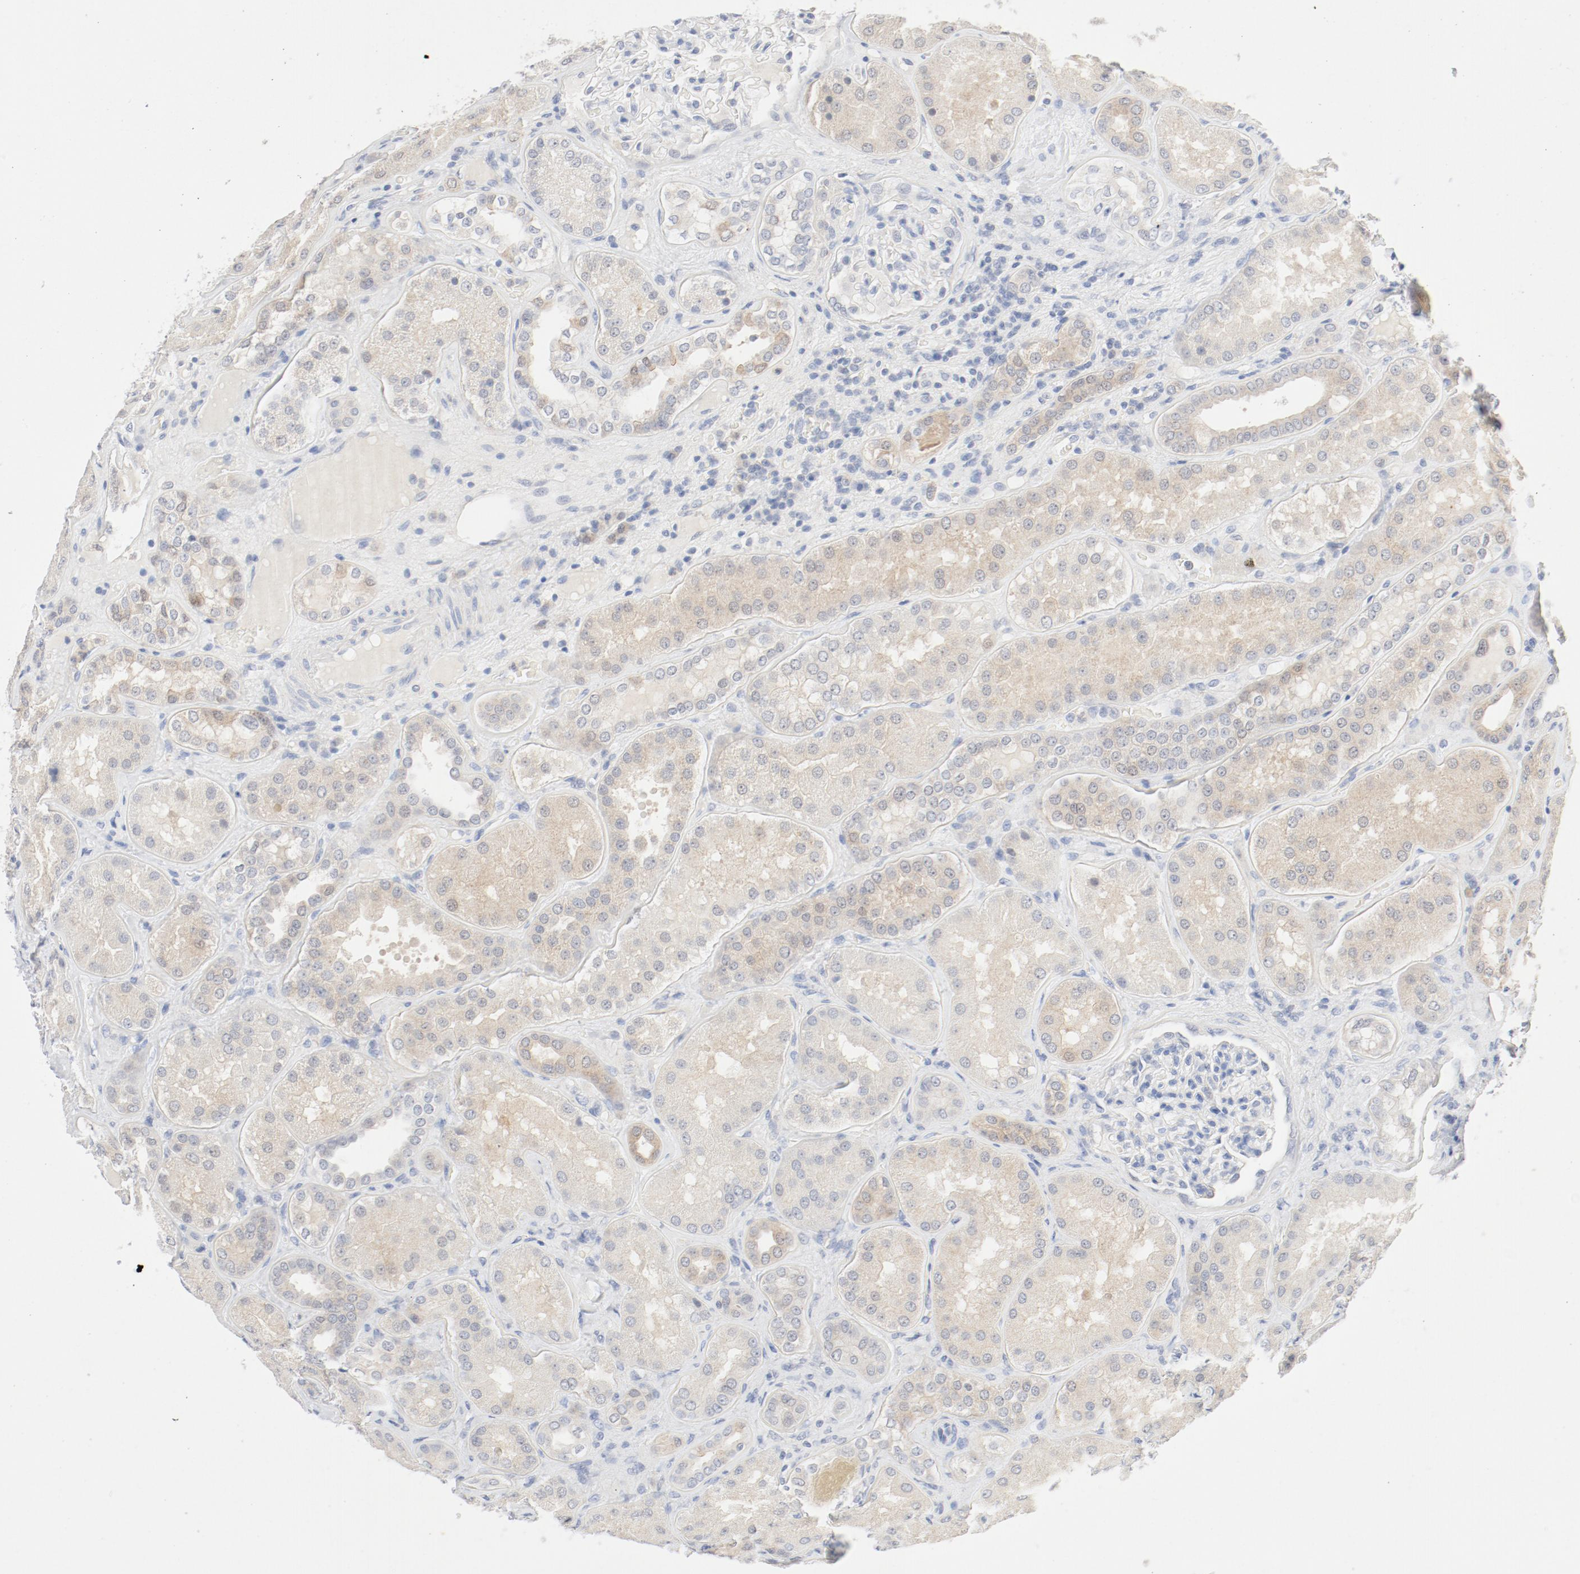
{"staining": {"intensity": "negative", "quantity": "none", "location": "none"}, "tissue": "kidney", "cell_type": "Cells in glomeruli", "image_type": "normal", "snomed": [{"axis": "morphology", "description": "Normal tissue, NOS"}, {"axis": "topography", "description": "Kidney"}], "caption": "Benign kidney was stained to show a protein in brown. There is no significant staining in cells in glomeruli.", "gene": "PGM1", "patient": {"sex": "female", "age": 56}}